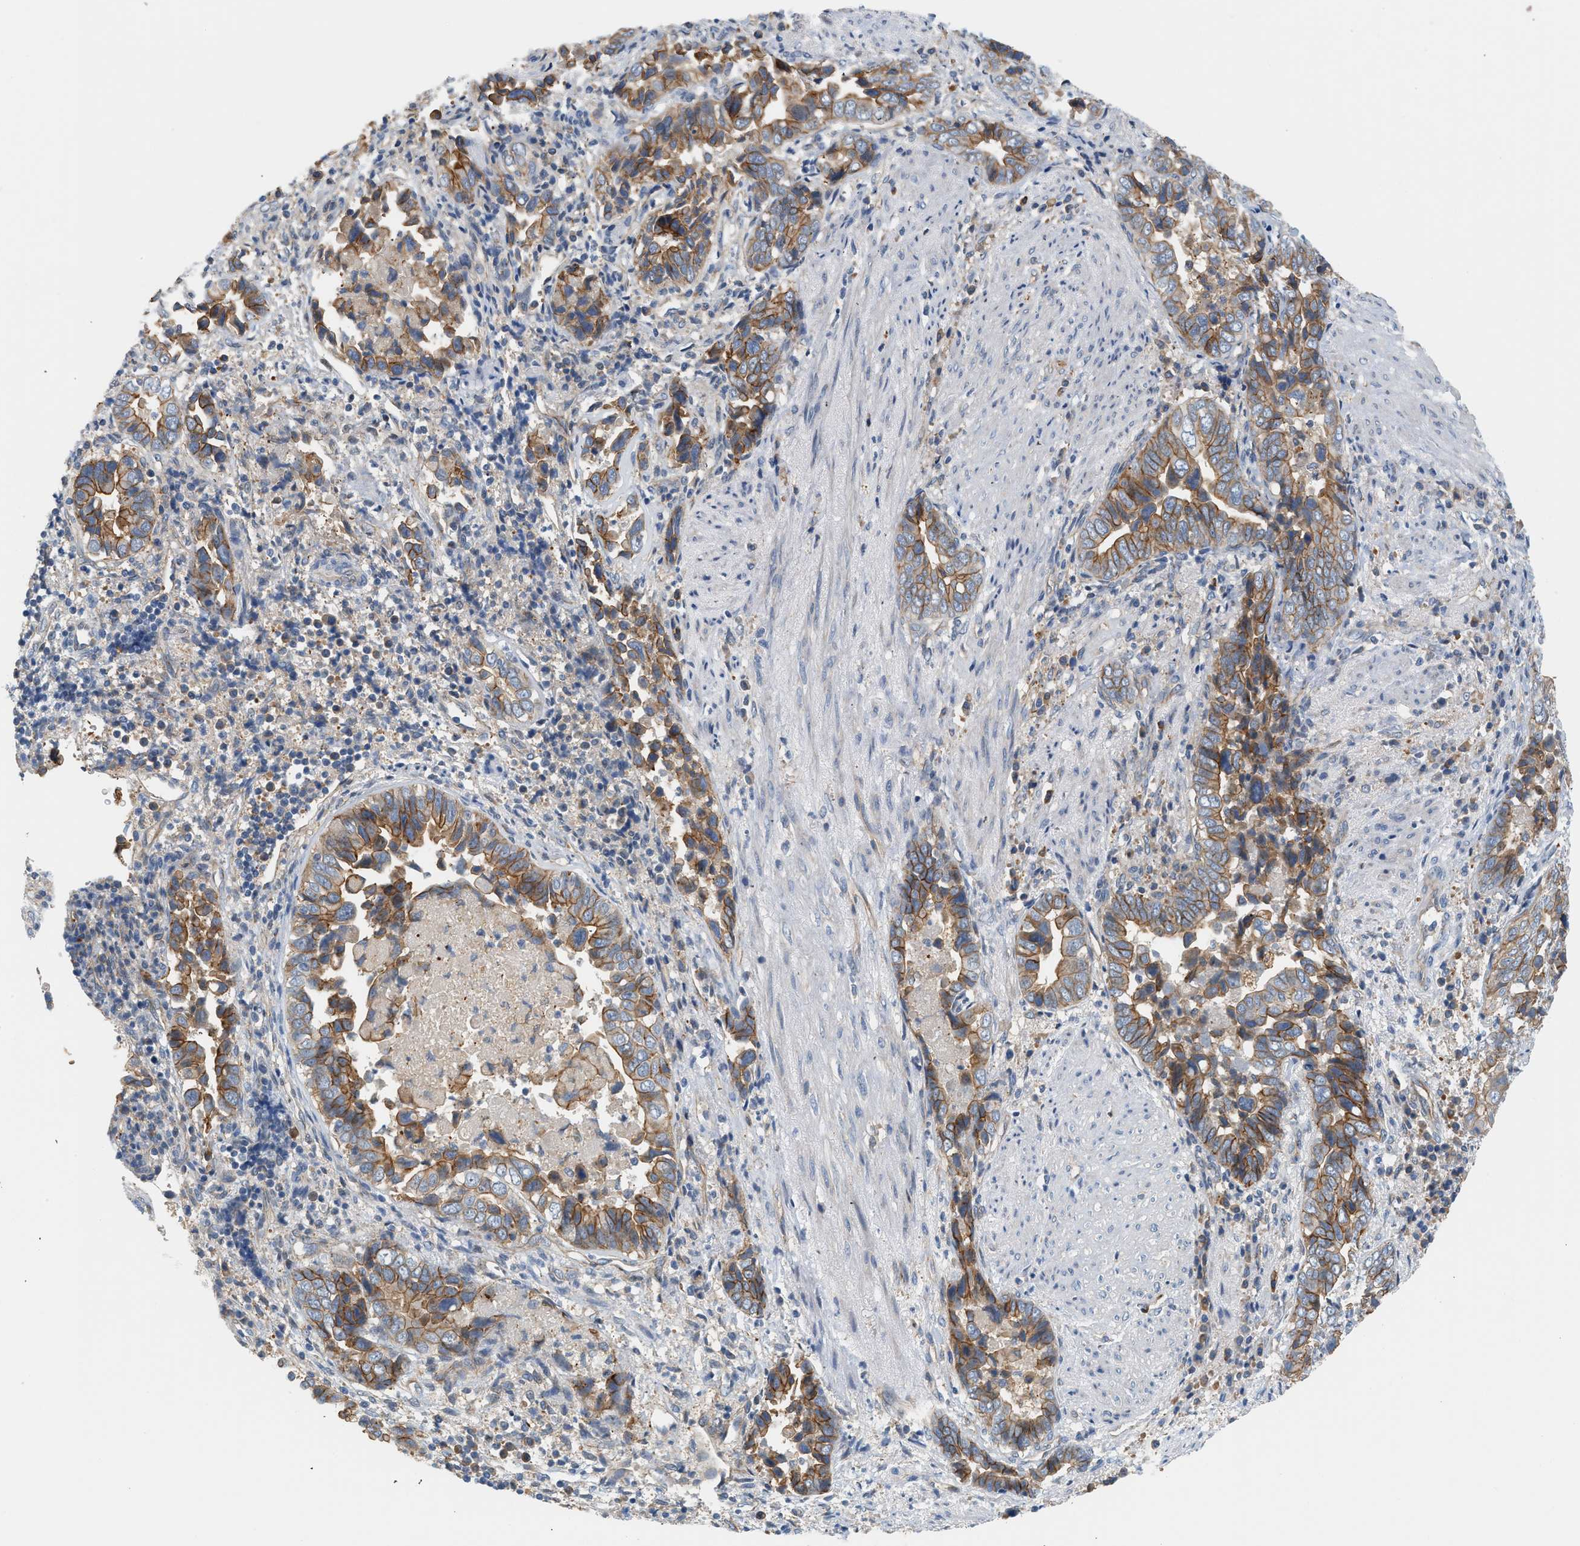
{"staining": {"intensity": "moderate", "quantity": ">75%", "location": "cytoplasmic/membranous"}, "tissue": "liver cancer", "cell_type": "Tumor cells", "image_type": "cancer", "snomed": [{"axis": "morphology", "description": "Cholangiocarcinoma"}, {"axis": "topography", "description": "Liver"}], "caption": "This is an image of immunohistochemistry (IHC) staining of liver cancer, which shows moderate positivity in the cytoplasmic/membranous of tumor cells.", "gene": "CTXN1", "patient": {"sex": "female", "age": 79}}